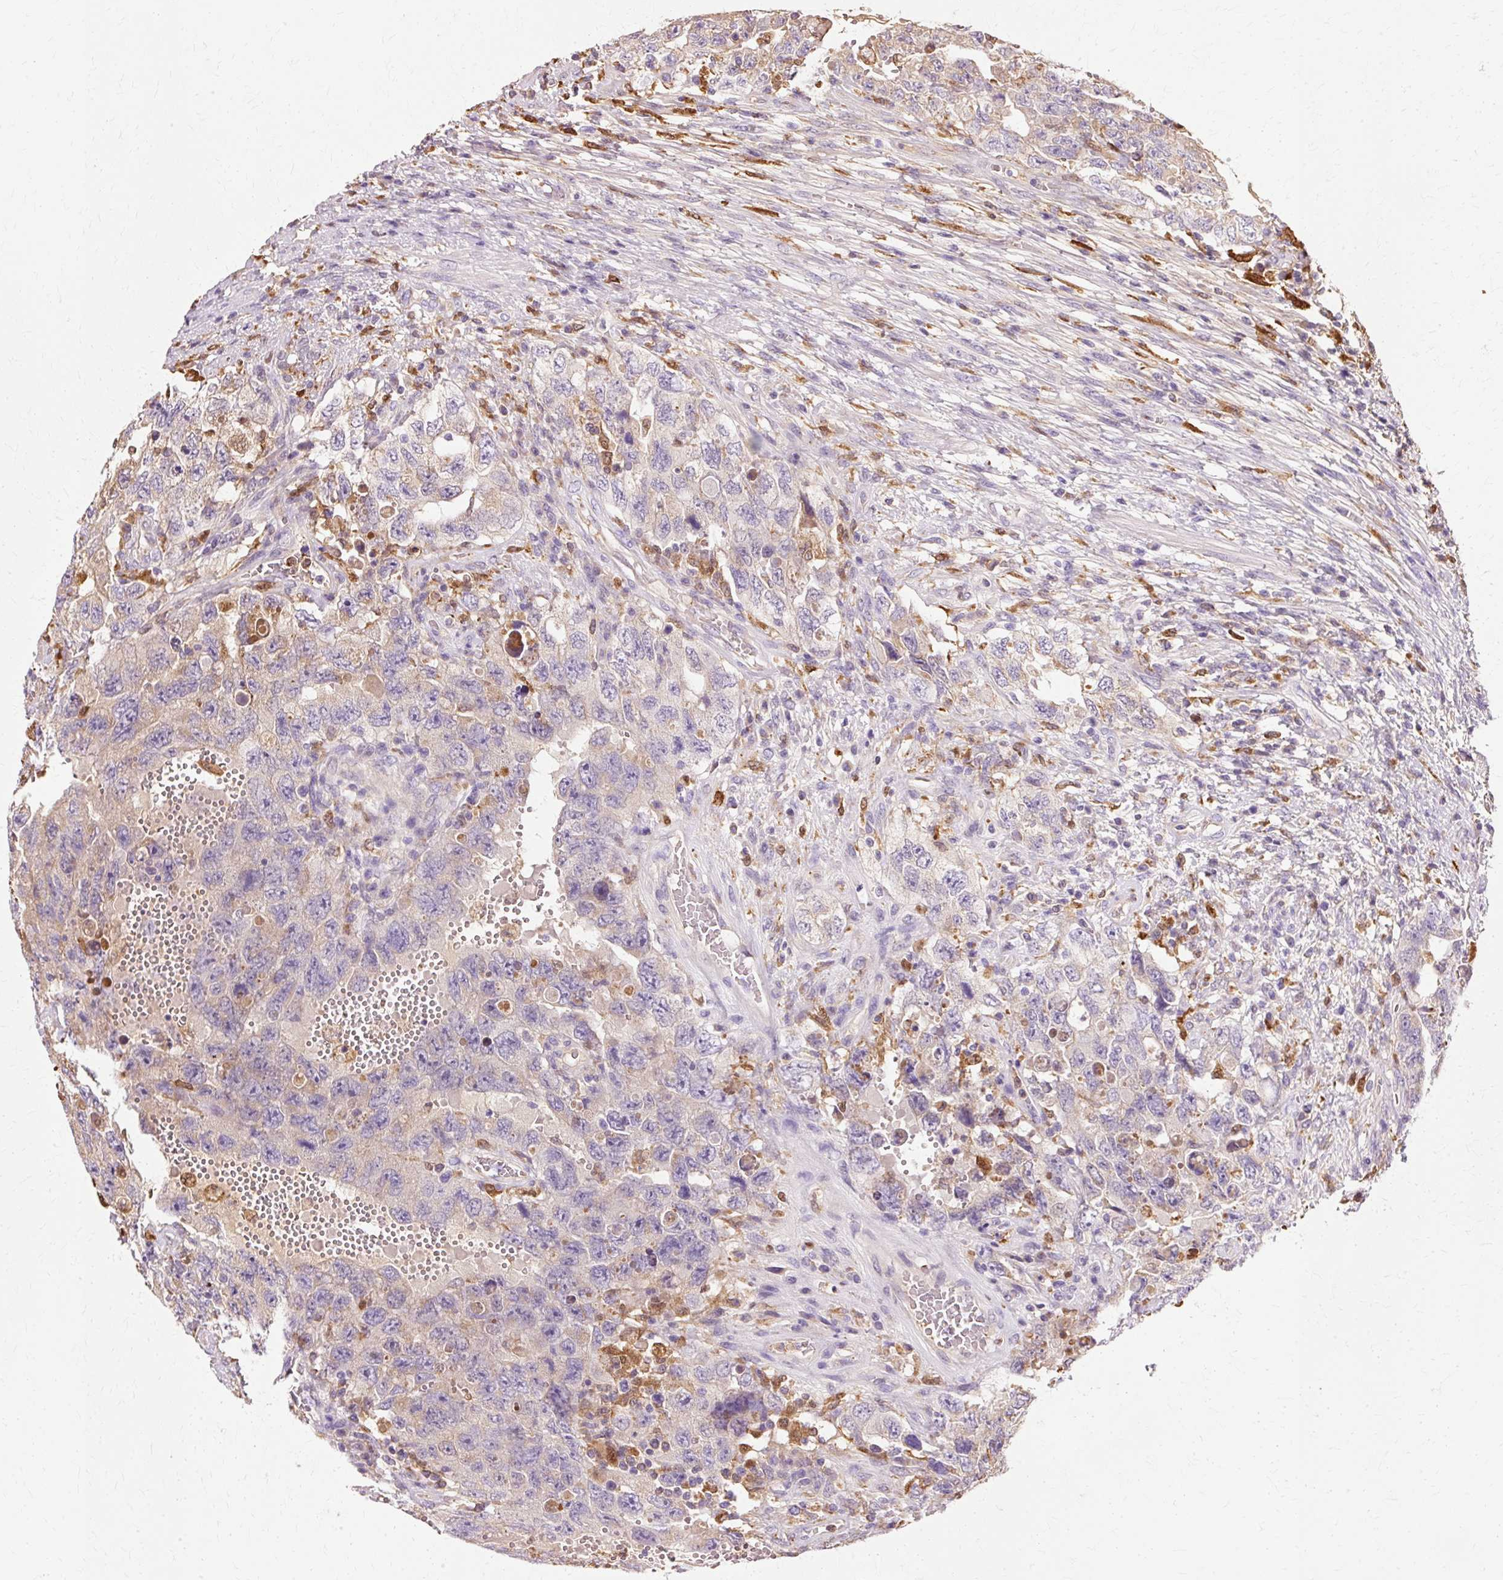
{"staining": {"intensity": "weak", "quantity": "<25%", "location": "cytoplasmic/membranous"}, "tissue": "testis cancer", "cell_type": "Tumor cells", "image_type": "cancer", "snomed": [{"axis": "morphology", "description": "Carcinoma, Embryonal, NOS"}, {"axis": "topography", "description": "Testis"}], "caption": "High power microscopy image of an IHC photomicrograph of testis cancer, revealing no significant positivity in tumor cells.", "gene": "GPX1", "patient": {"sex": "male", "age": 26}}